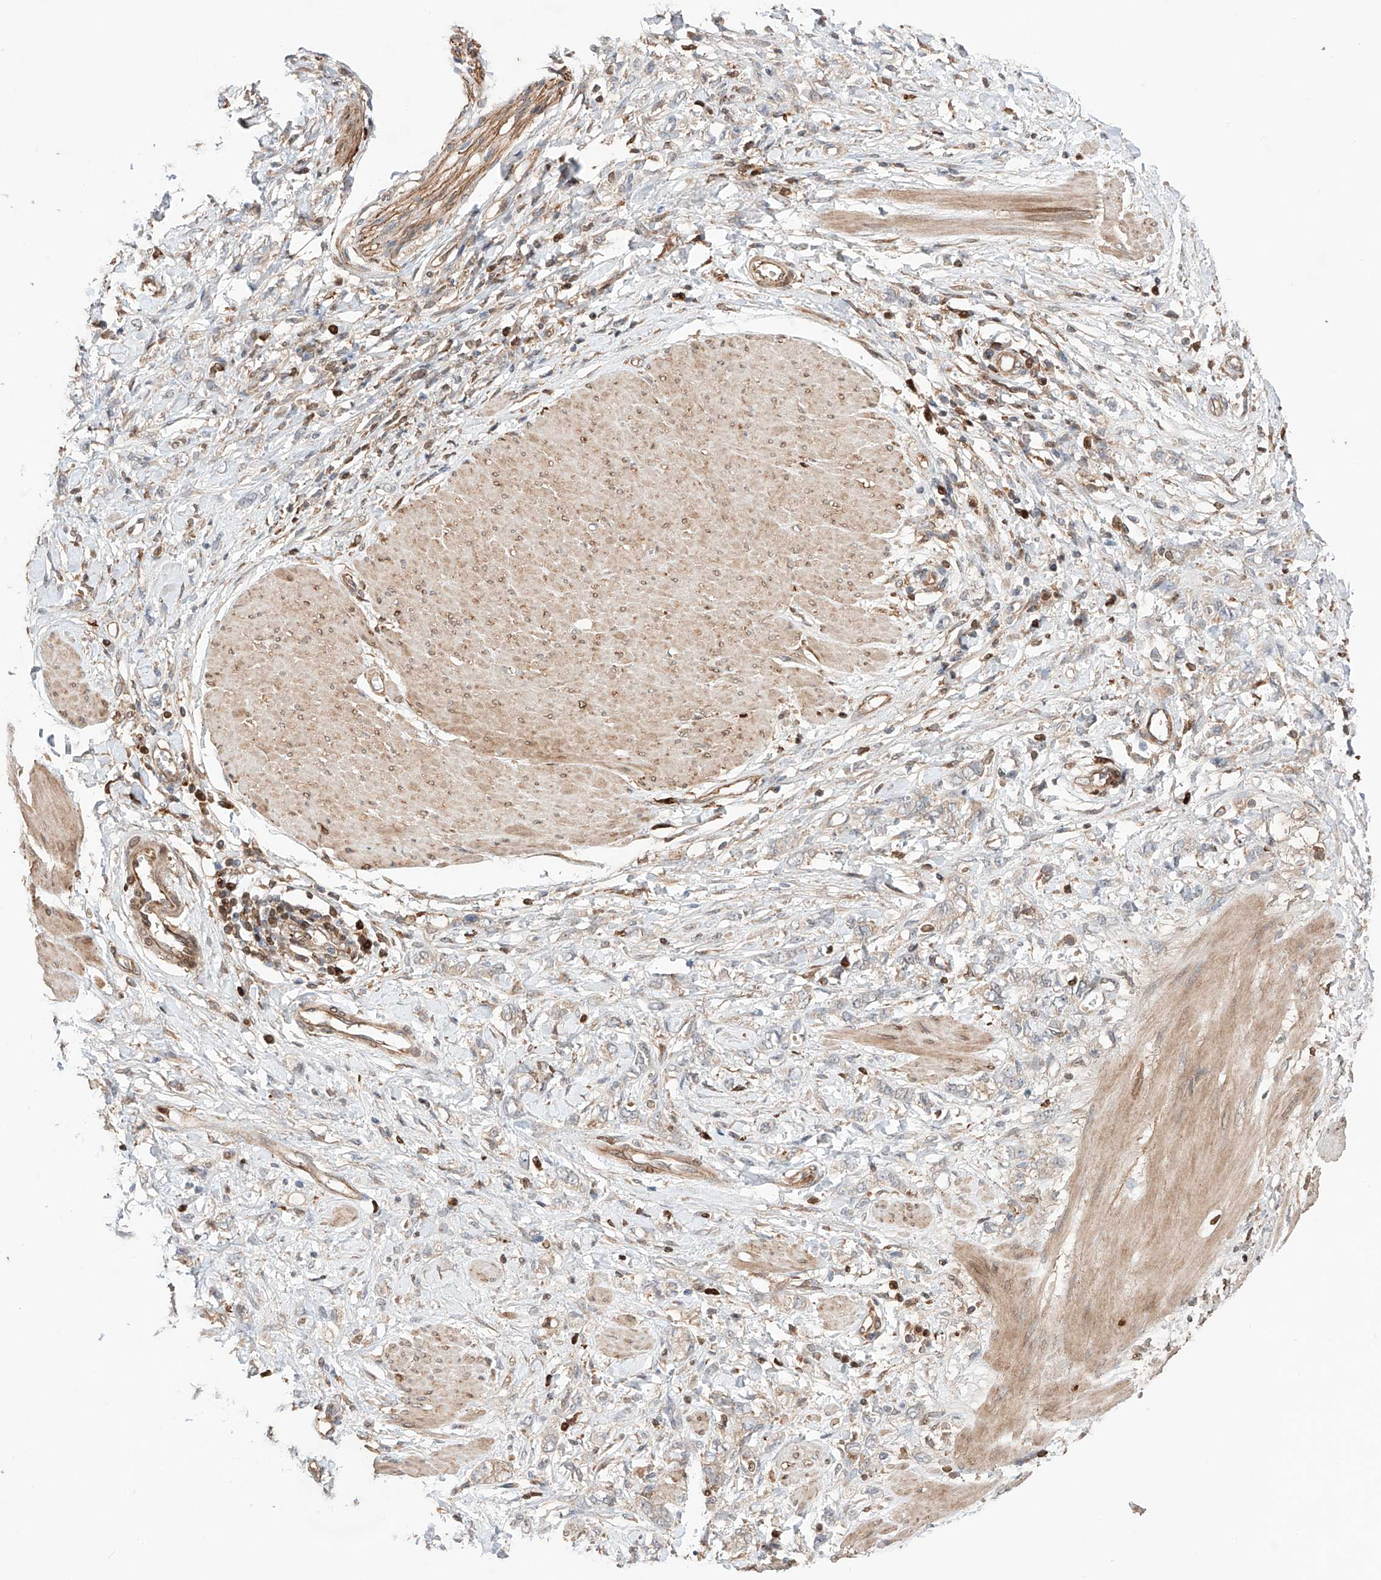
{"staining": {"intensity": "weak", "quantity": "<25%", "location": "cytoplasmic/membranous"}, "tissue": "stomach cancer", "cell_type": "Tumor cells", "image_type": "cancer", "snomed": [{"axis": "morphology", "description": "Adenocarcinoma, NOS"}, {"axis": "topography", "description": "Stomach"}], "caption": "This is an immunohistochemistry histopathology image of human stomach cancer. There is no staining in tumor cells.", "gene": "IGSF22", "patient": {"sex": "female", "age": 76}}